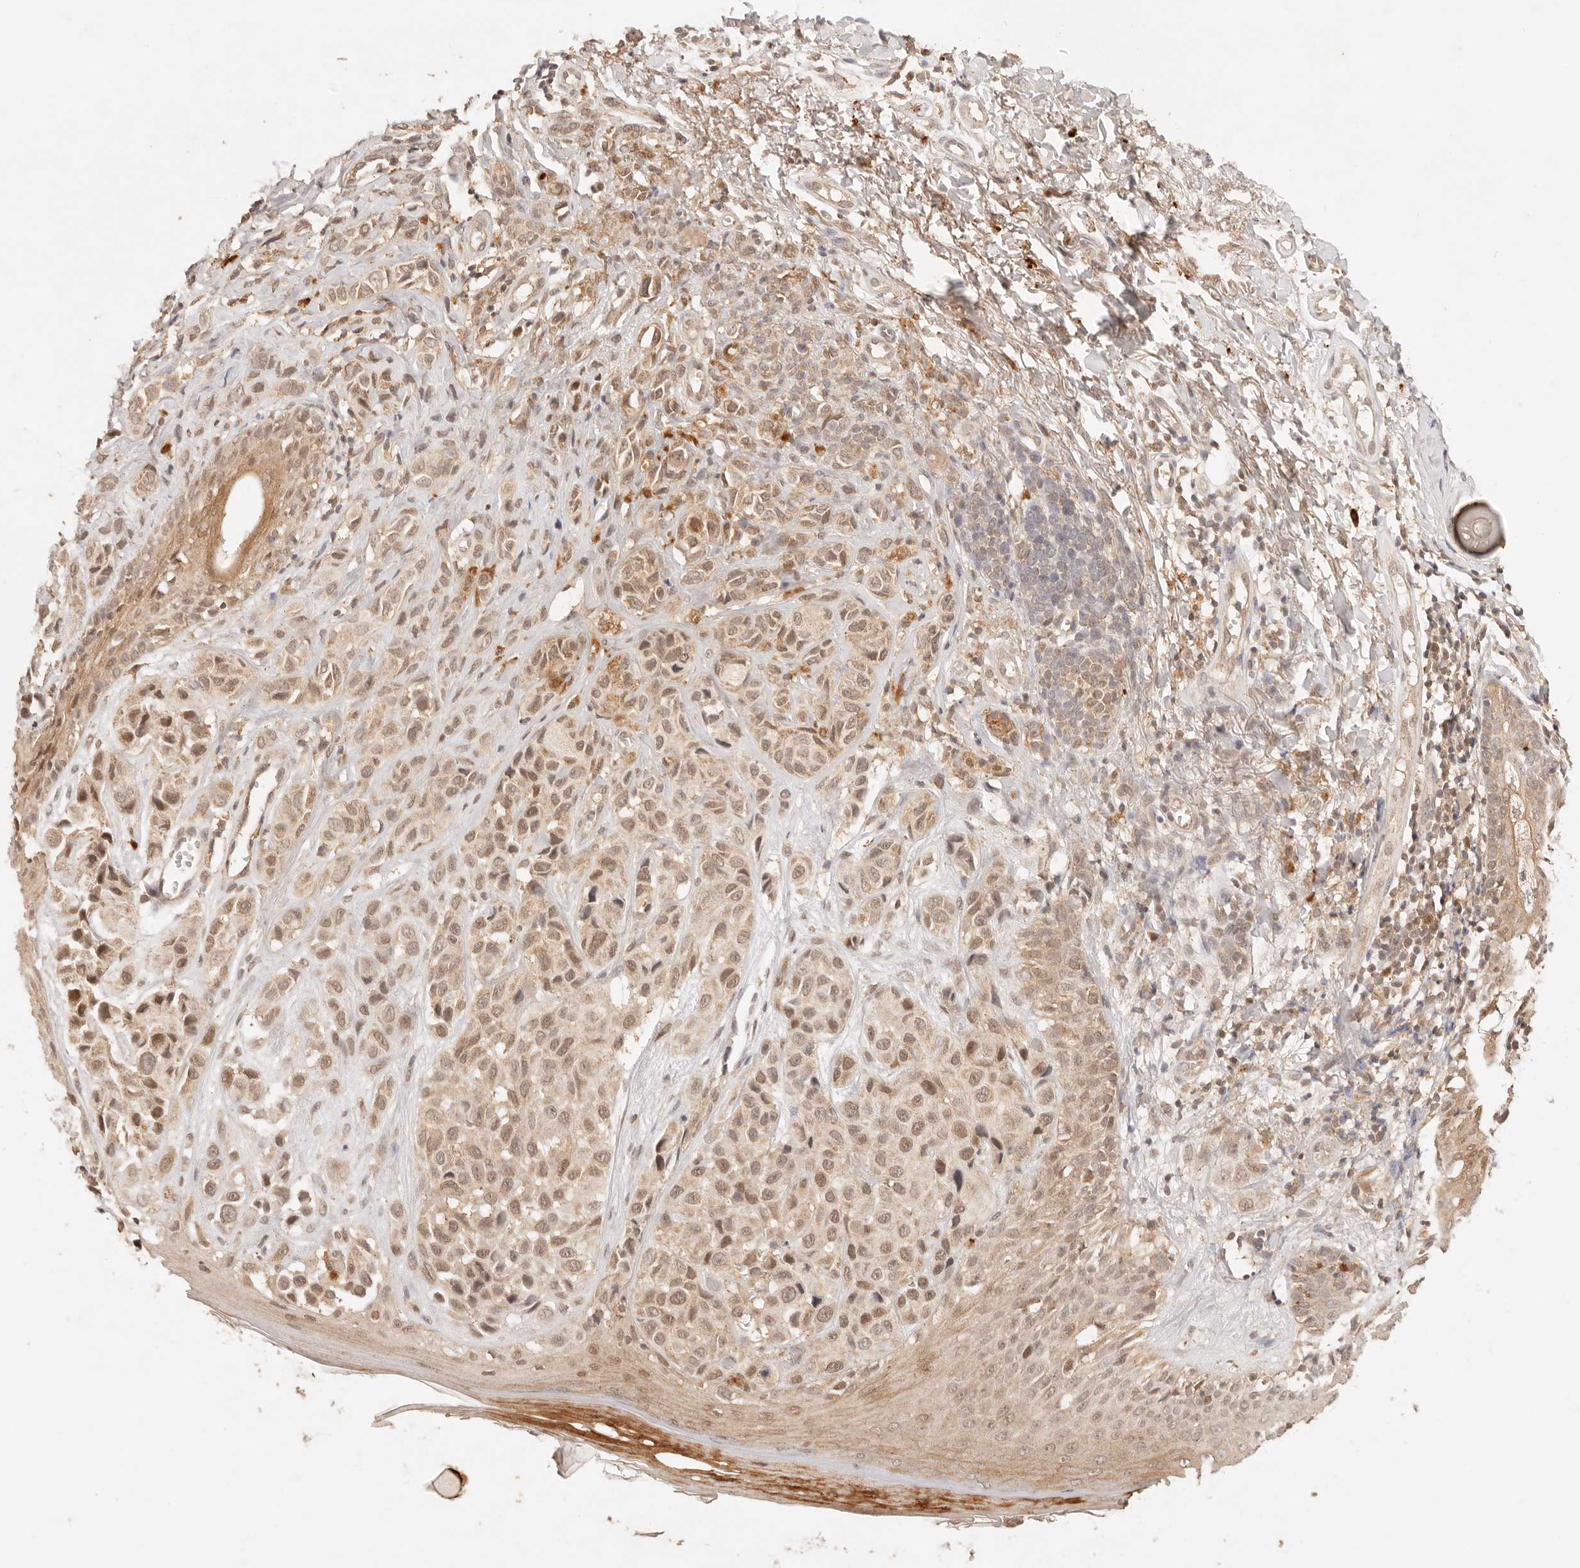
{"staining": {"intensity": "weak", "quantity": ">75%", "location": "cytoplasmic/membranous,nuclear"}, "tissue": "melanoma", "cell_type": "Tumor cells", "image_type": "cancer", "snomed": [{"axis": "morphology", "description": "Malignant melanoma, NOS"}, {"axis": "topography", "description": "Skin"}], "caption": "Tumor cells display low levels of weak cytoplasmic/membranous and nuclear positivity in about >75% of cells in human melanoma.", "gene": "TRIM11", "patient": {"sex": "female", "age": 58}}